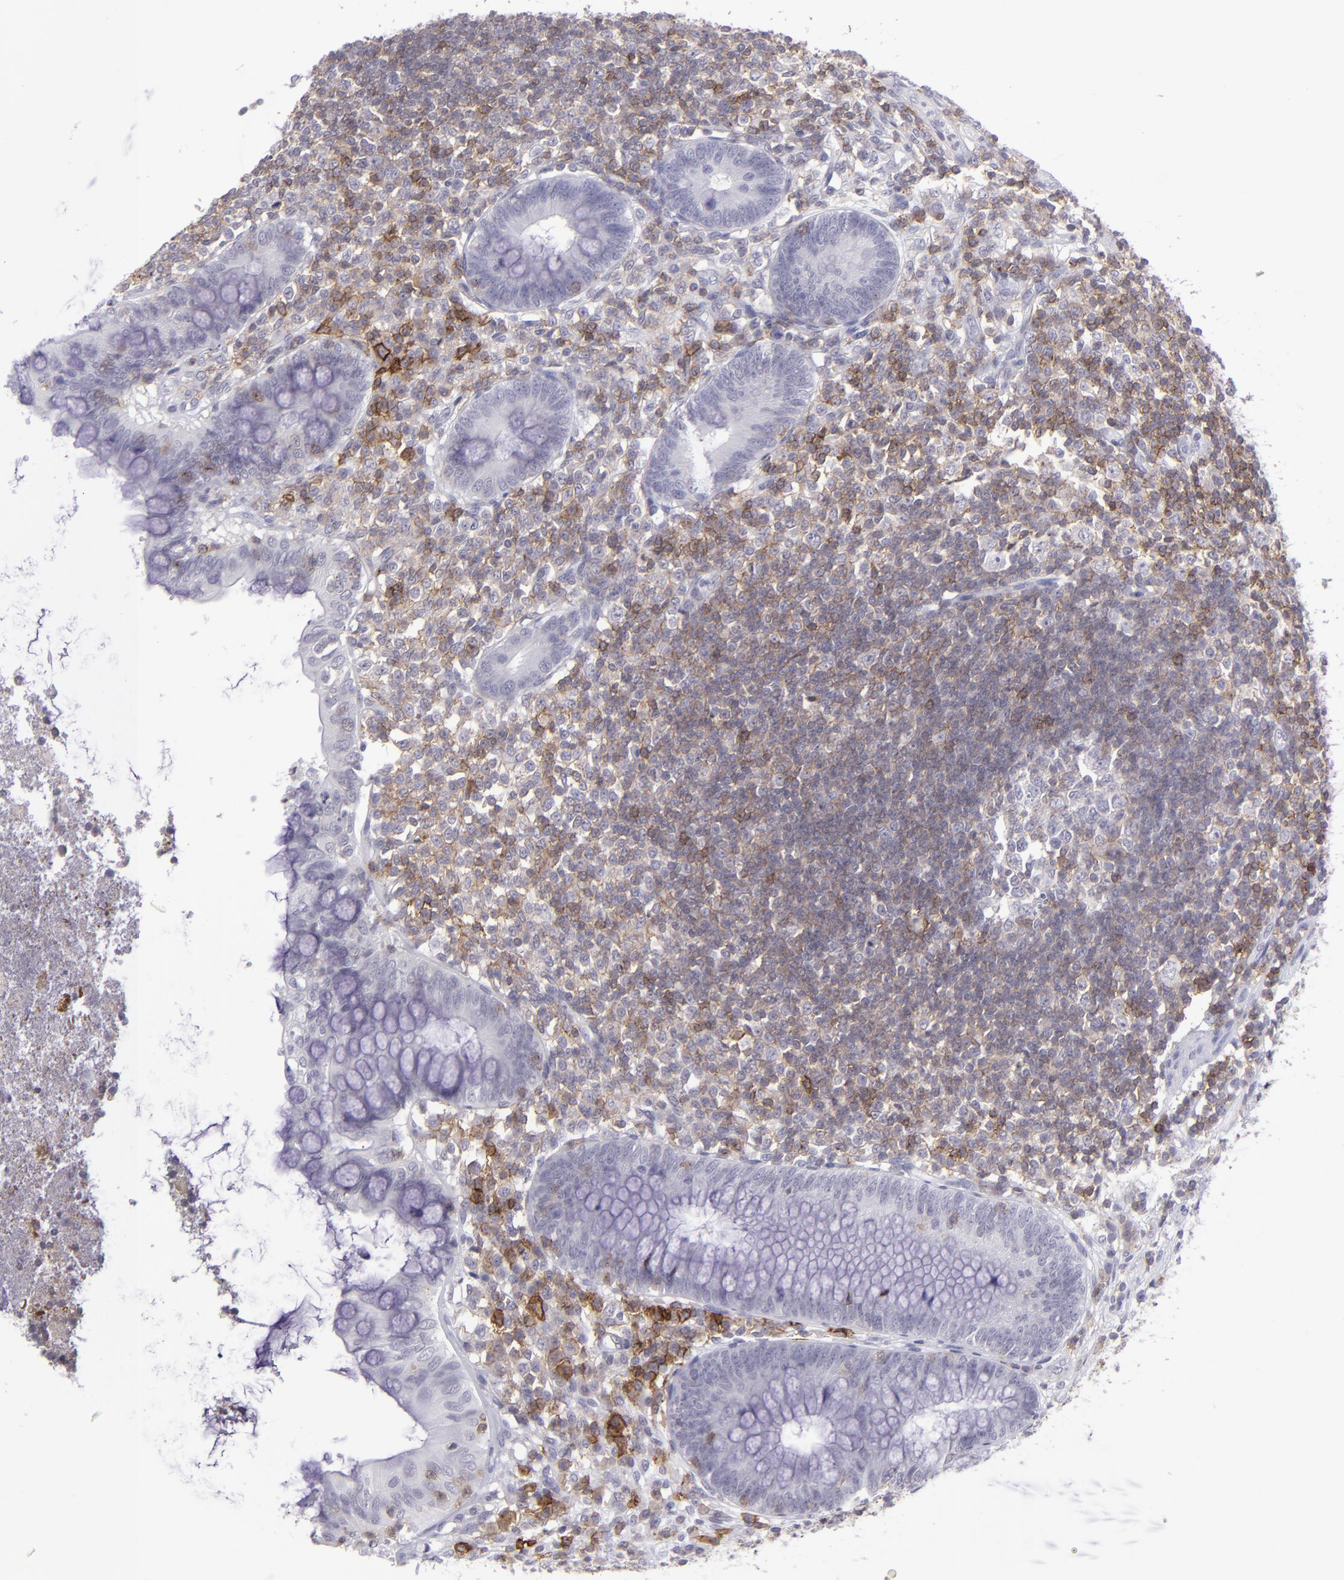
{"staining": {"intensity": "negative", "quantity": "none", "location": "none"}, "tissue": "appendix", "cell_type": "Glandular cells", "image_type": "normal", "snomed": [{"axis": "morphology", "description": "Normal tissue, NOS"}, {"axis": "topography", "description": "Appendix"}], "caption": "Photomicrograph shows no protein expression in glandular cells of normal appendix. (DAB immunohistochemistry (IHC) with hematoxylin counter stain).", "gene": "CD48", "patient": {"sex": "female", "age": 66}}